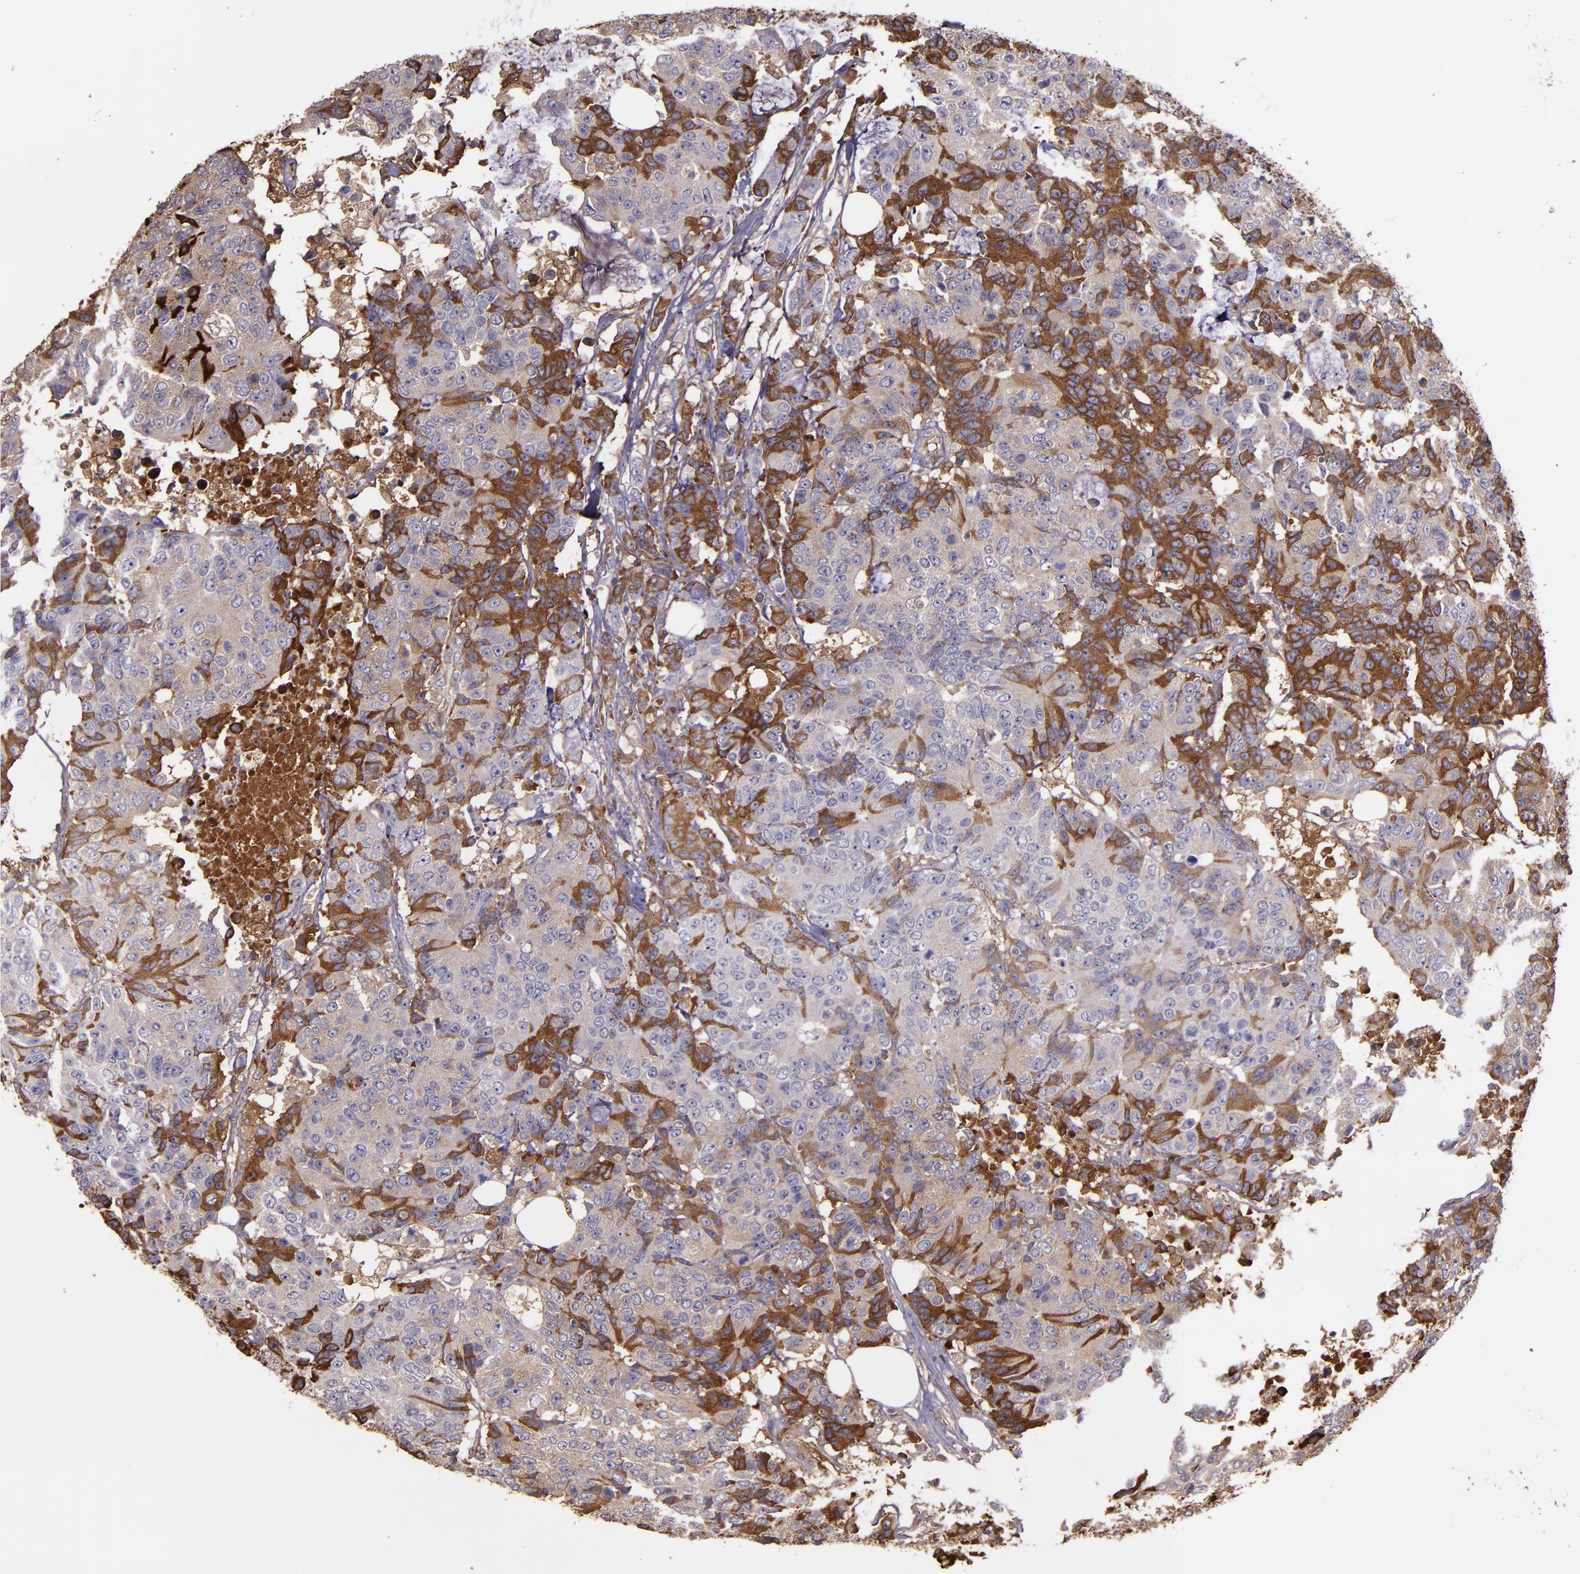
{"staining": {"intensity": "moderate", "quantity": "25%-75%", "location": "cytoplasmic/membranous"}, "tissue": "colorectal cancer", "cell_type": "Tumor cells", "image_type": "cancer", "snomed": [{"axis": "morphology", "description": "Adenocarcinoma, NOS"}, {"axis": "topography", "description": "Colon"}], "caption": "Colorectal adenocarcinoma tissue demonstrates moderate cytoplasmic/membranous staining in approximately 25%-75% of tumor cells (DAB (3,3'-diaminobenzidine) IHC with brightfield microscopy, high magnification).", "gene": "A2M", "patient": {"sex": "female", "age": 86}}